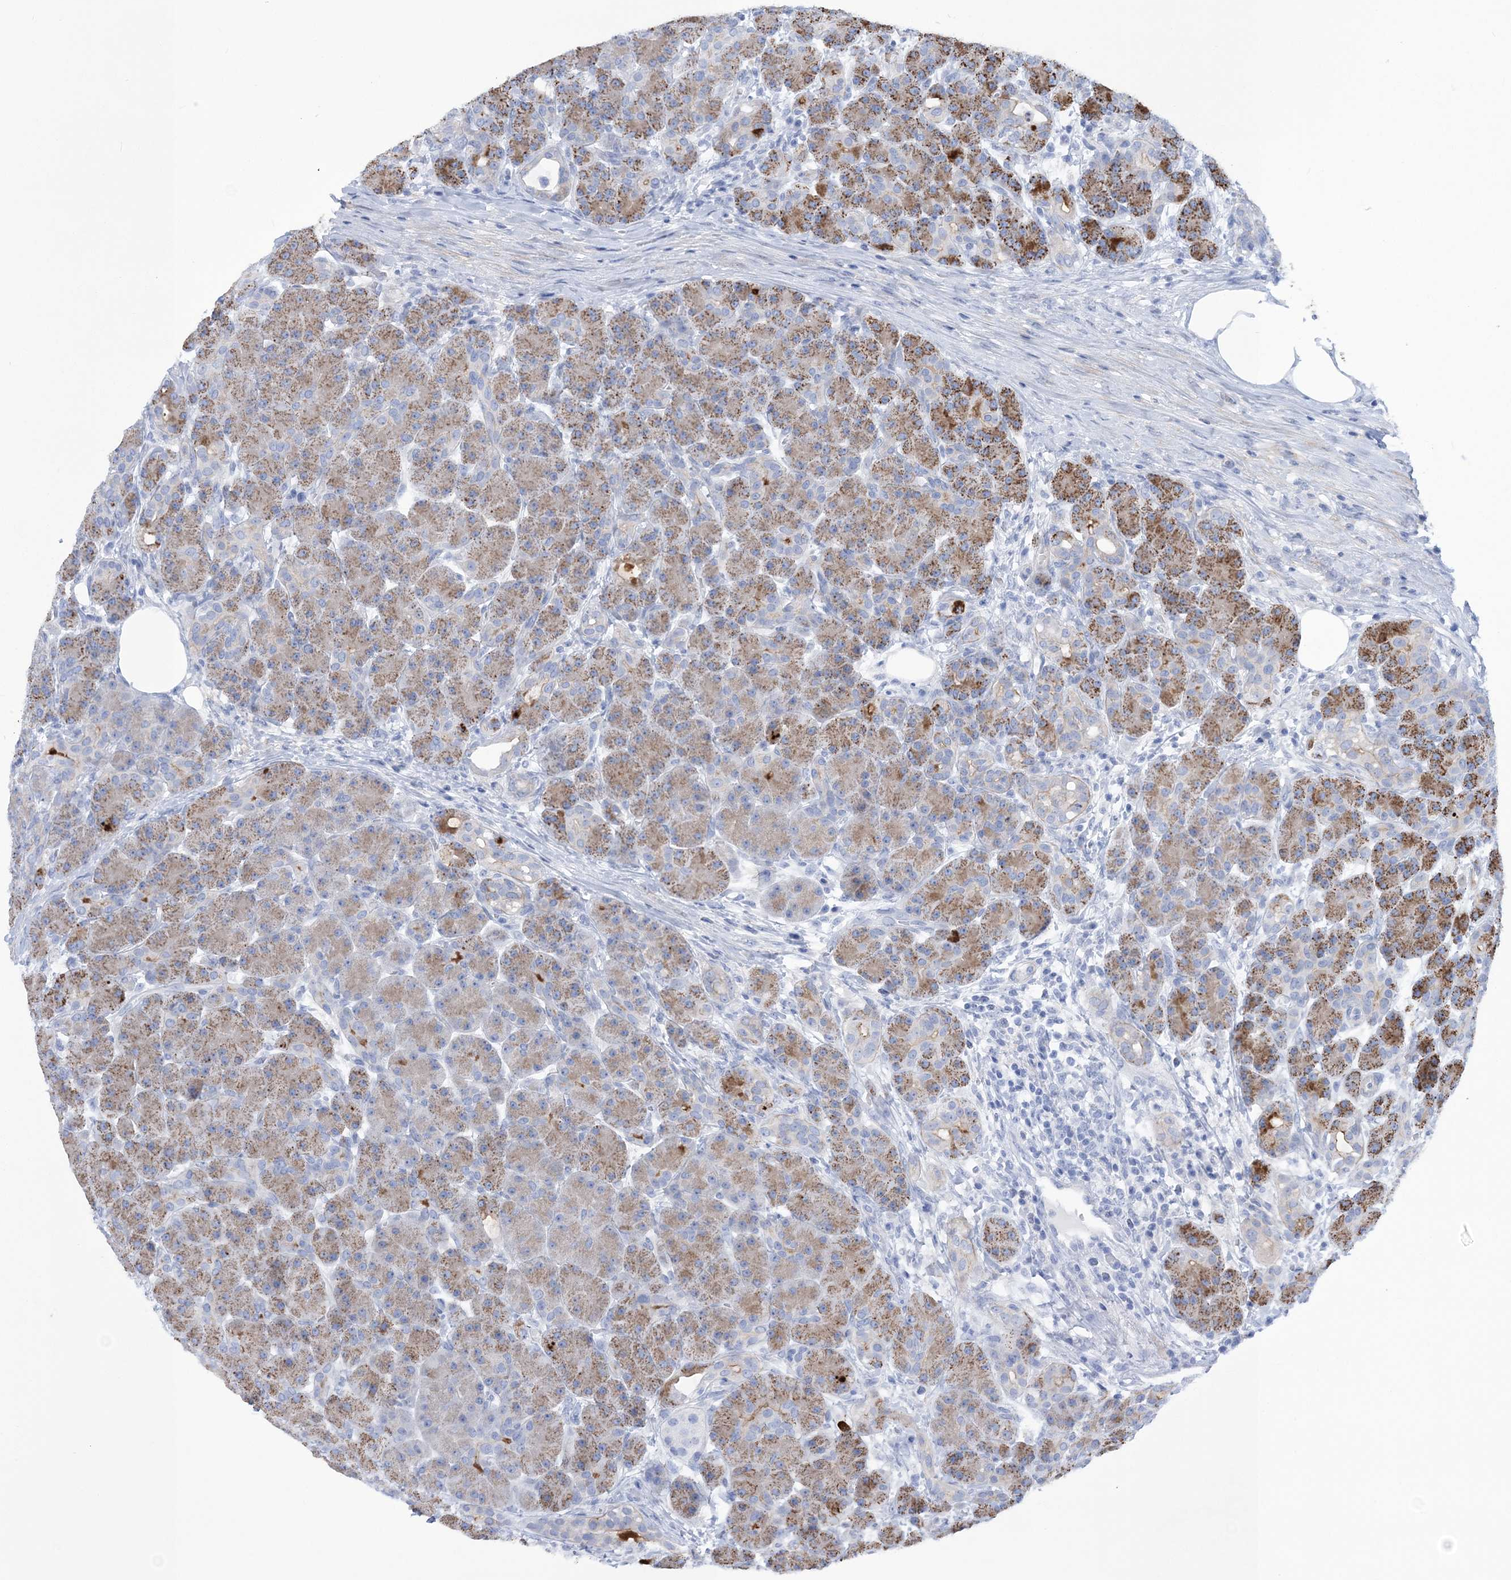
{"staining": {"intensity": "moderate", "quantity": "25%-75%", "location": "cytoplasmic/membranous"}, "tissue": "pancreas", "cell_type": "Exocrine glandular cells", "image_type": "normal", "snomed": [{"axis": "morphology", "description": "Normal tissue, NOS"}, {"axis": "topography", "description": "Pancreas"}], "caption": "Protein staining of normal pancreas exhibits moderate cytoplasmic/membranous staining in approximately 25%-75% of exocrine glandular cells.", "gene": "WDR74", "patient": {"sex": "male", "age": 63}}